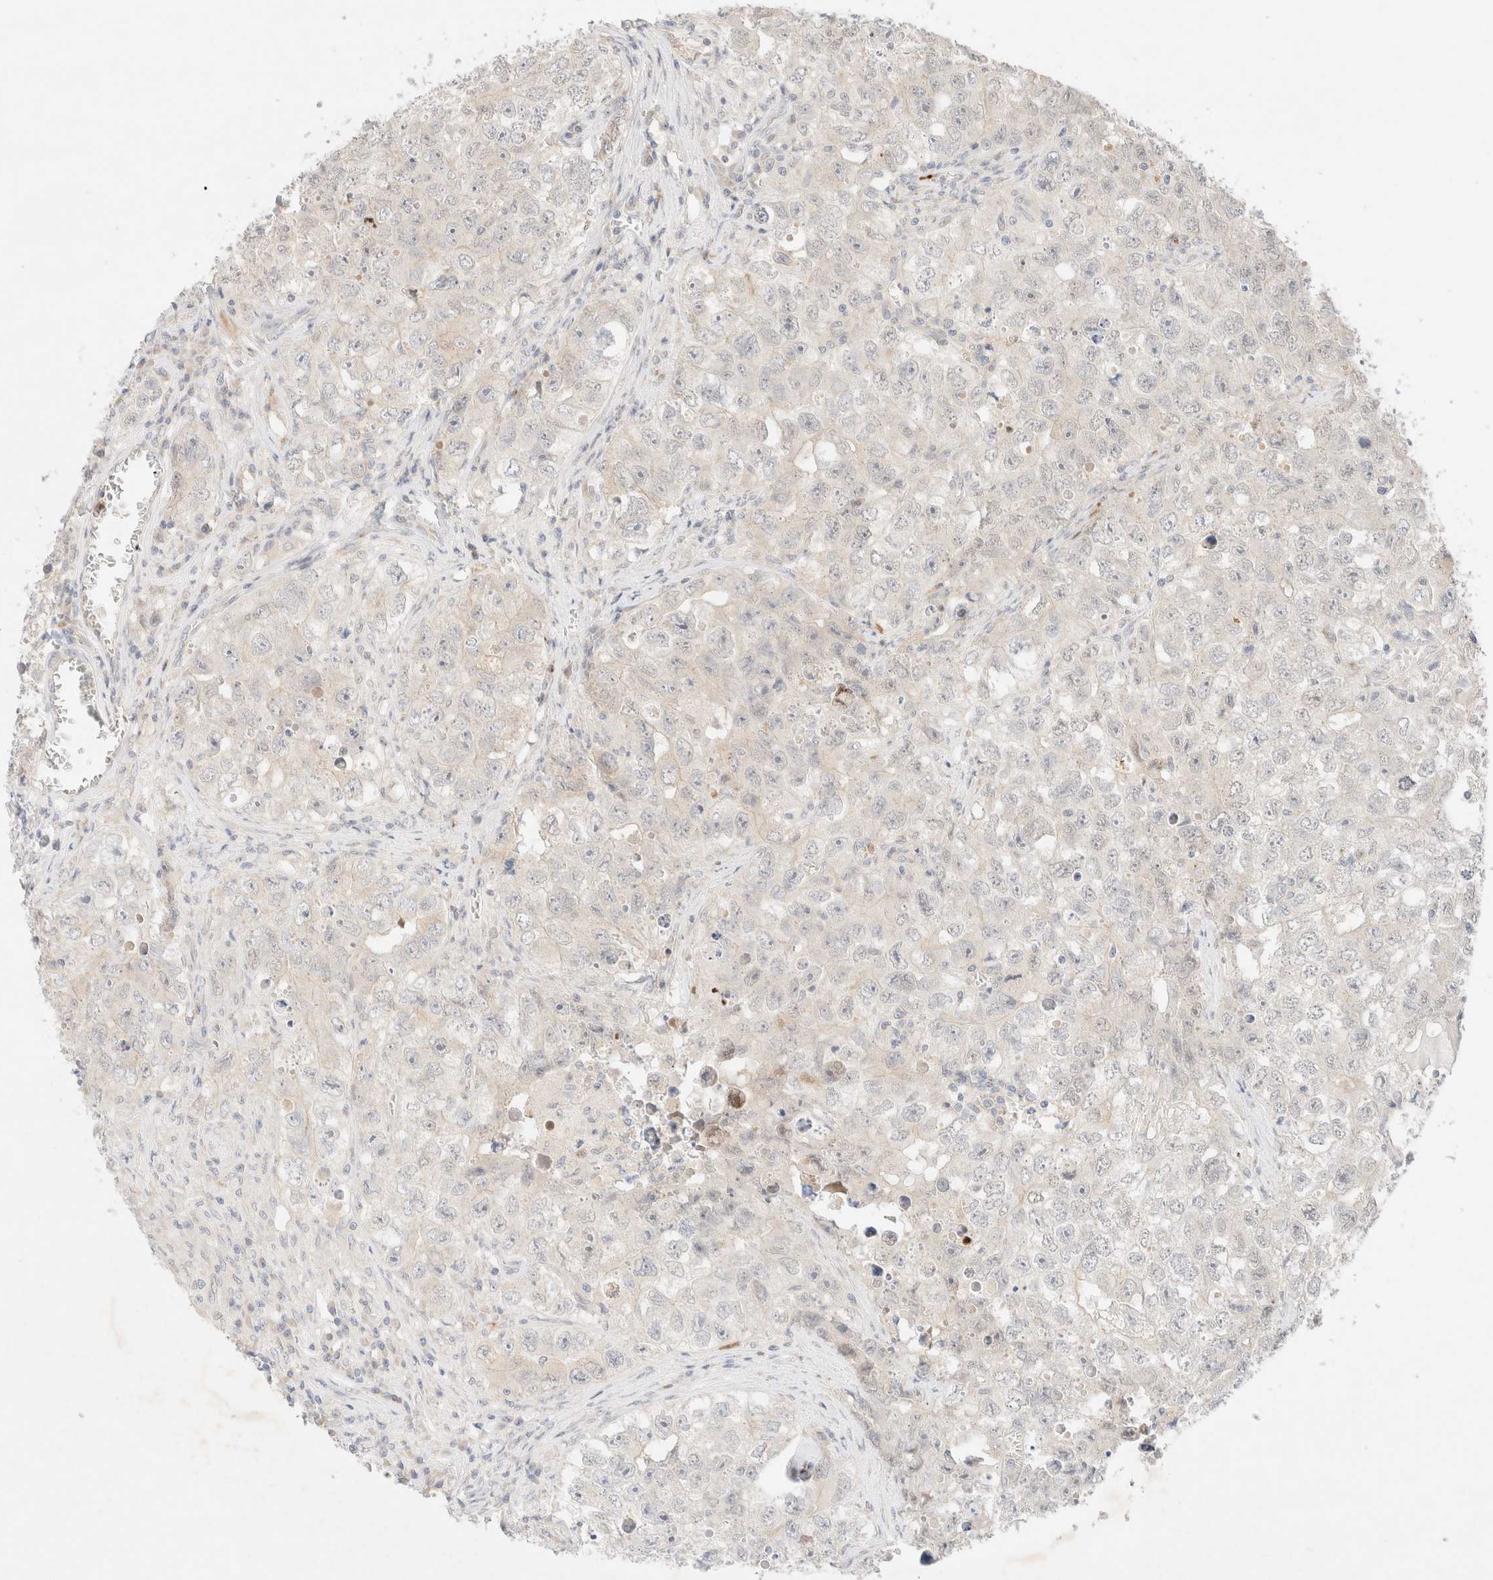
{"staining": {"intensity": "negative", "quantity": "none", "location": "none"}, "tissue": "testis cancer", "cell_type": "Tumor cells", "image_type": "cancer", "snomed": [{"axis": "morphology", "description": "Seminoma, NOS"}, {"axis": "morphology", "description": "Carcinoma, Embryonal, NOS"}, {"axis": "topography", "description": "Testis"}], "caption": "A micrograph of human seminoma (testis) is negative for staining in tumor cells.", "gene": "SGSM2", "patient": {"sex": "male", "age": 43}}